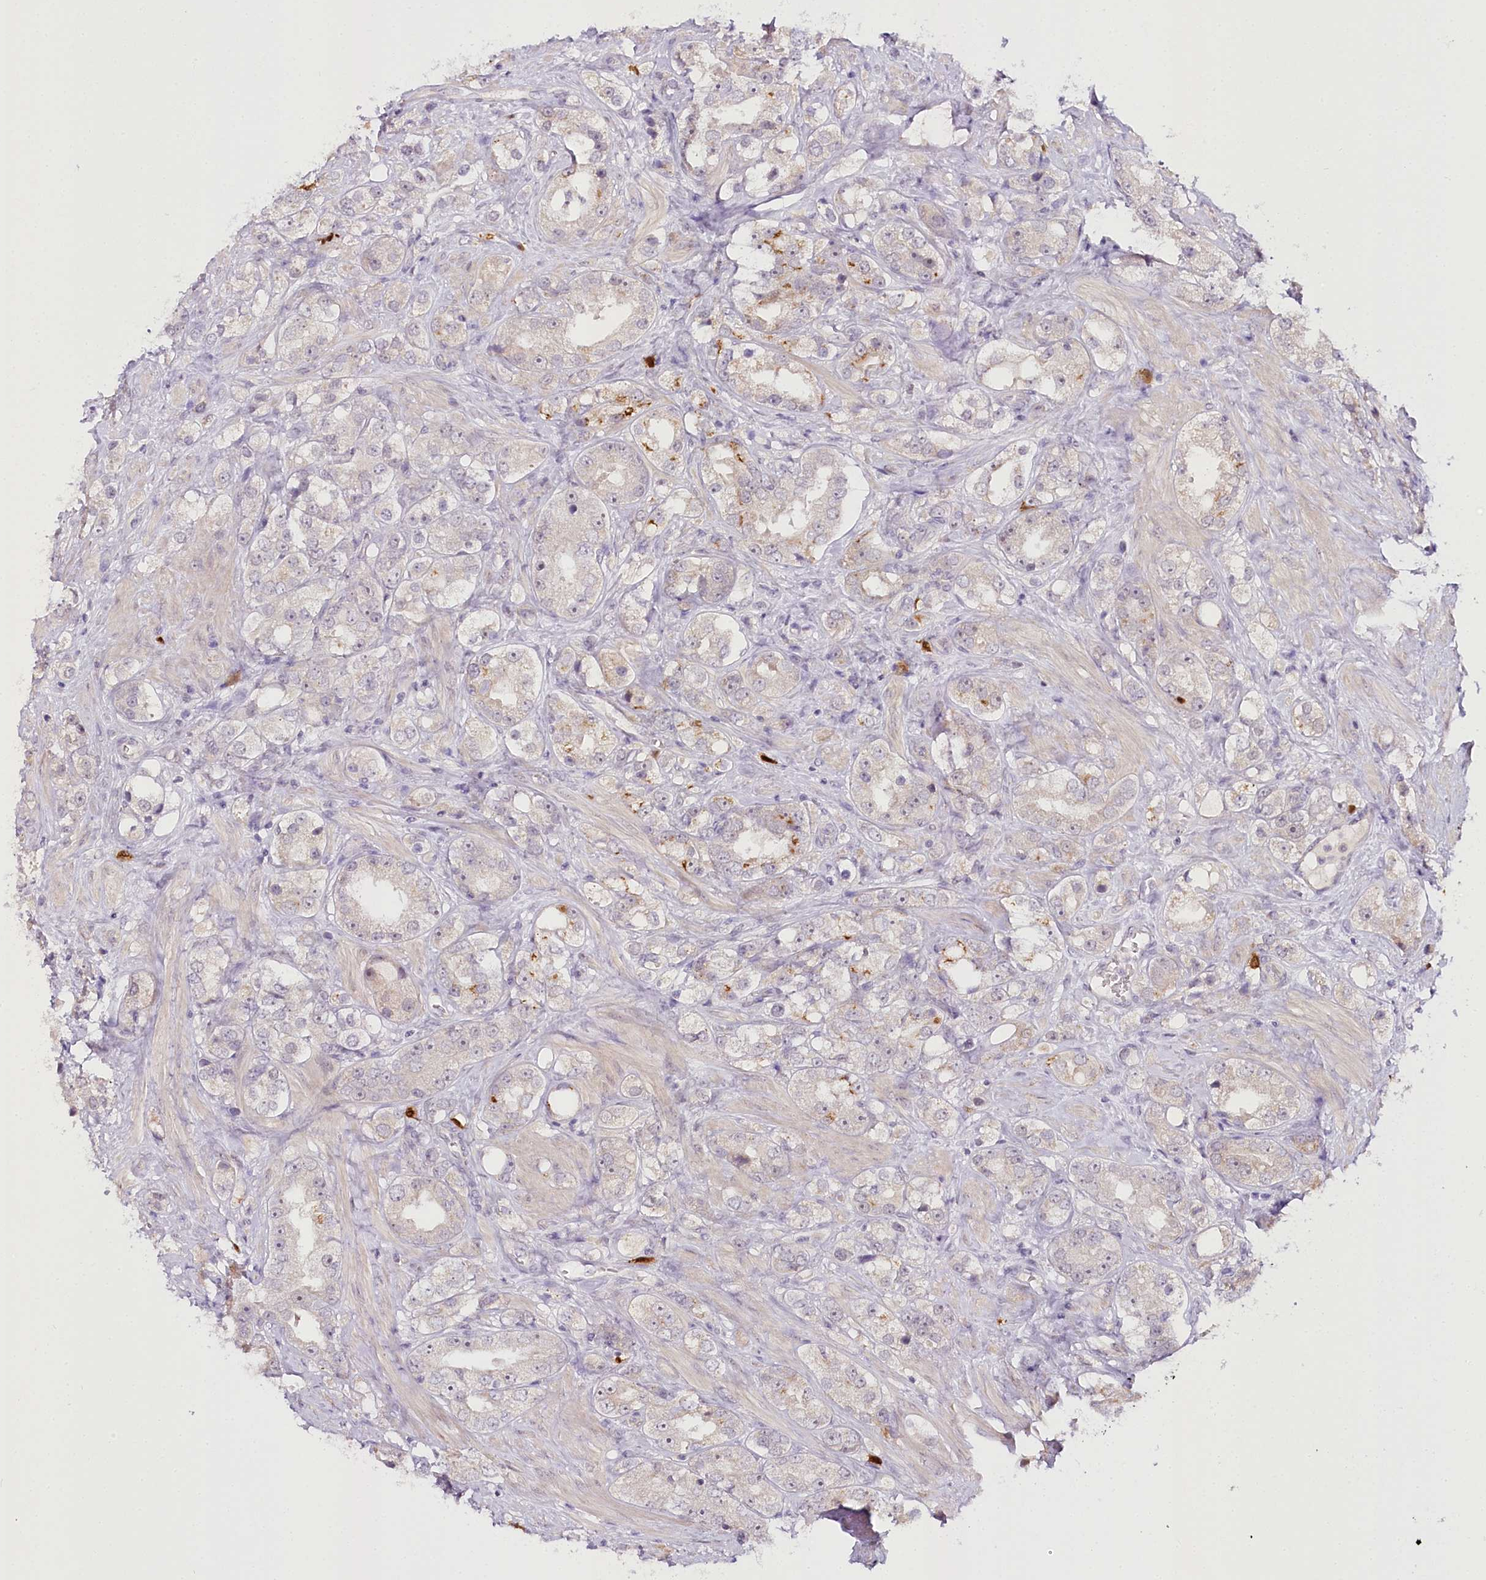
{"staining": {"intensity": "moderate", "quantity": "<25%", "location": "cytoplasmic/membranous"}, "tissue": "prostate cancer", "cell_type": "Tumor cells", "image_type": "cancer", "snomed": [{"axis": "morphology", "description": "Adenocarcinoma, NOS"}, {"axis": "topography", "description": "Prostate"}], "caption": "Immunohistochemistry (IHC) staining of adenocarcinoma (prostate), which shows low levels of moderate cytoplasmic/membranous positivity in approximately <25% of tumor cells indicating moderate cytoplasmic/membranous protein expression. The staining was performed using DAB (brown) for protein detection and nuclei were counterstained in hematoxylin (blue).", "gene": "VWA5A", "patient": {"sex": "male", "age": 79}}